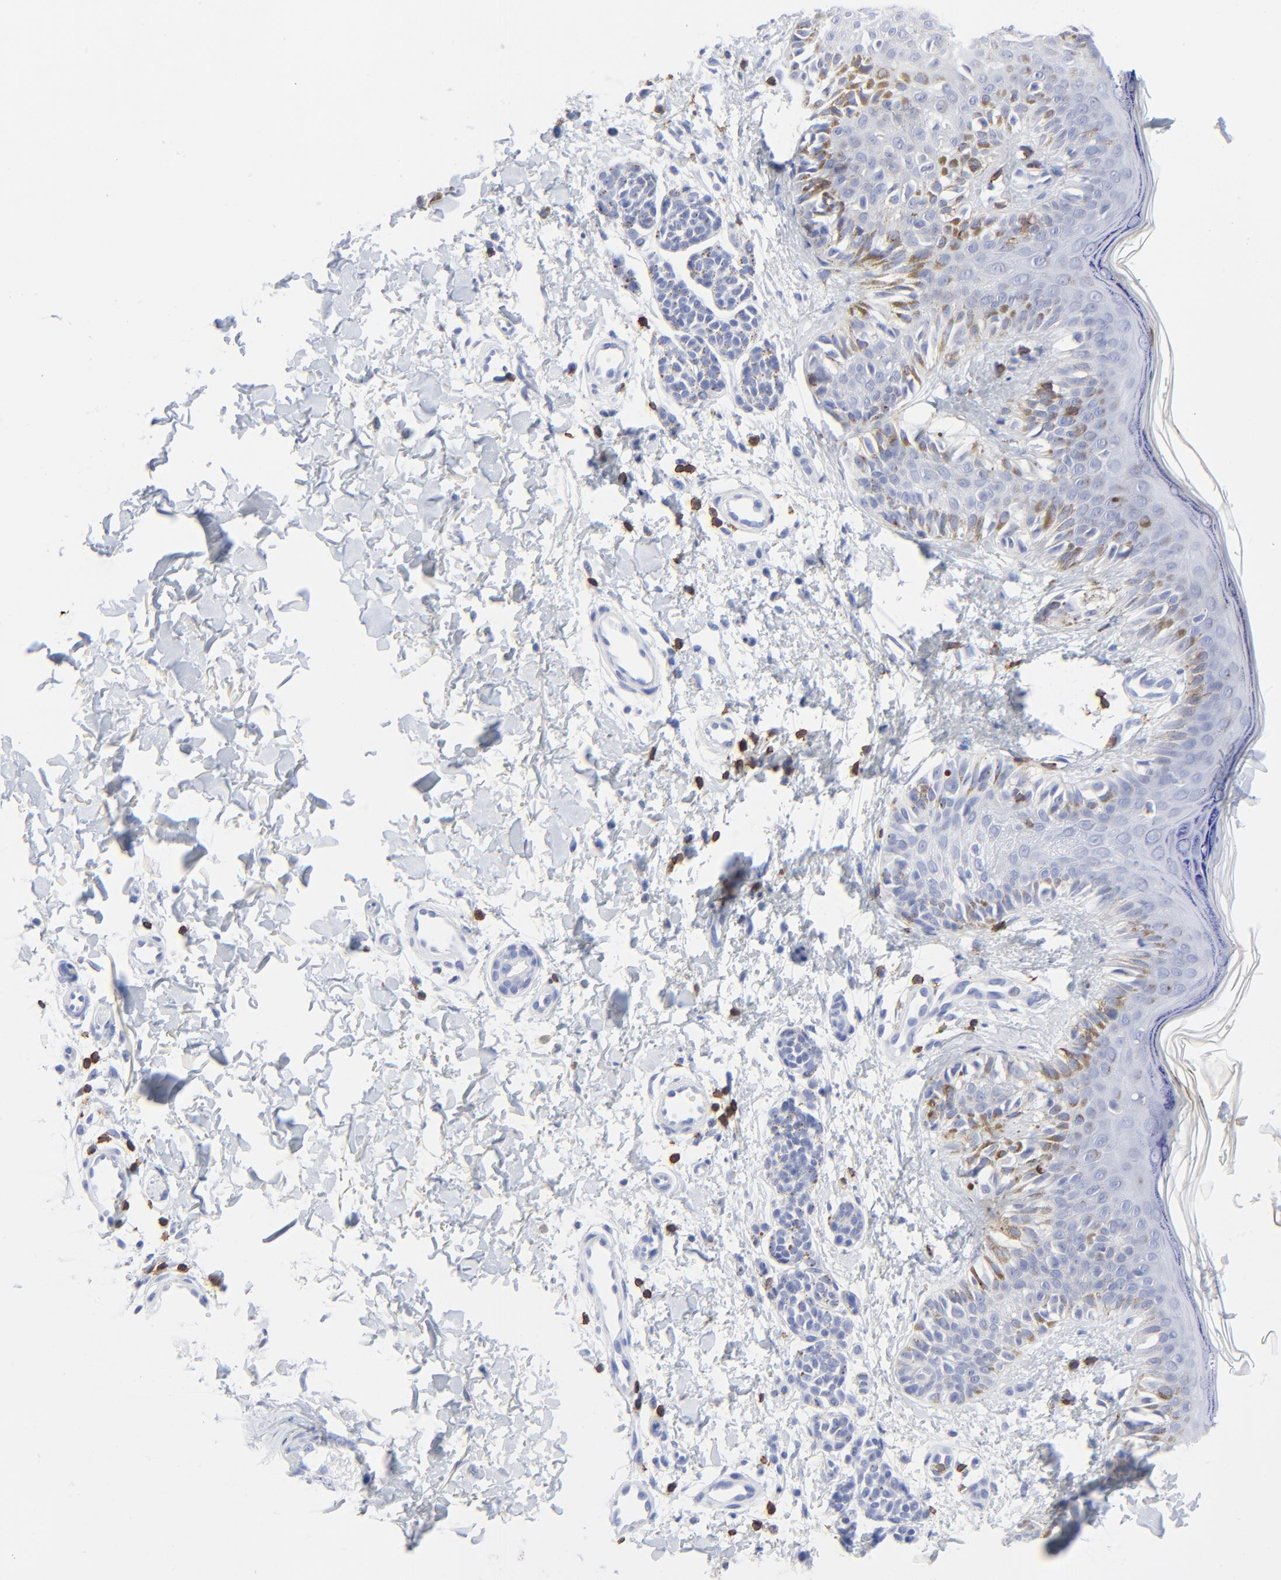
{"staining": {"intensity": "negative", "quantity": "none", "location": "none"}, "tissue": "melanoma", "cell_type": "Tumor cells", "image_type": "cancer", "snomed": [{"axis": "morphology", "description": "Normal tissue, NOS"}, {"axis": "morphology", "description": "Malignant melanoma, NOS"}, {"axis": "topography", "description": "Skin"}], "caption": "Photomicrograph shows no protein positivity in tumor cells of melanoma tissue.", "gene": "LCK", "patient": {"sex": "male", "age": 83}}